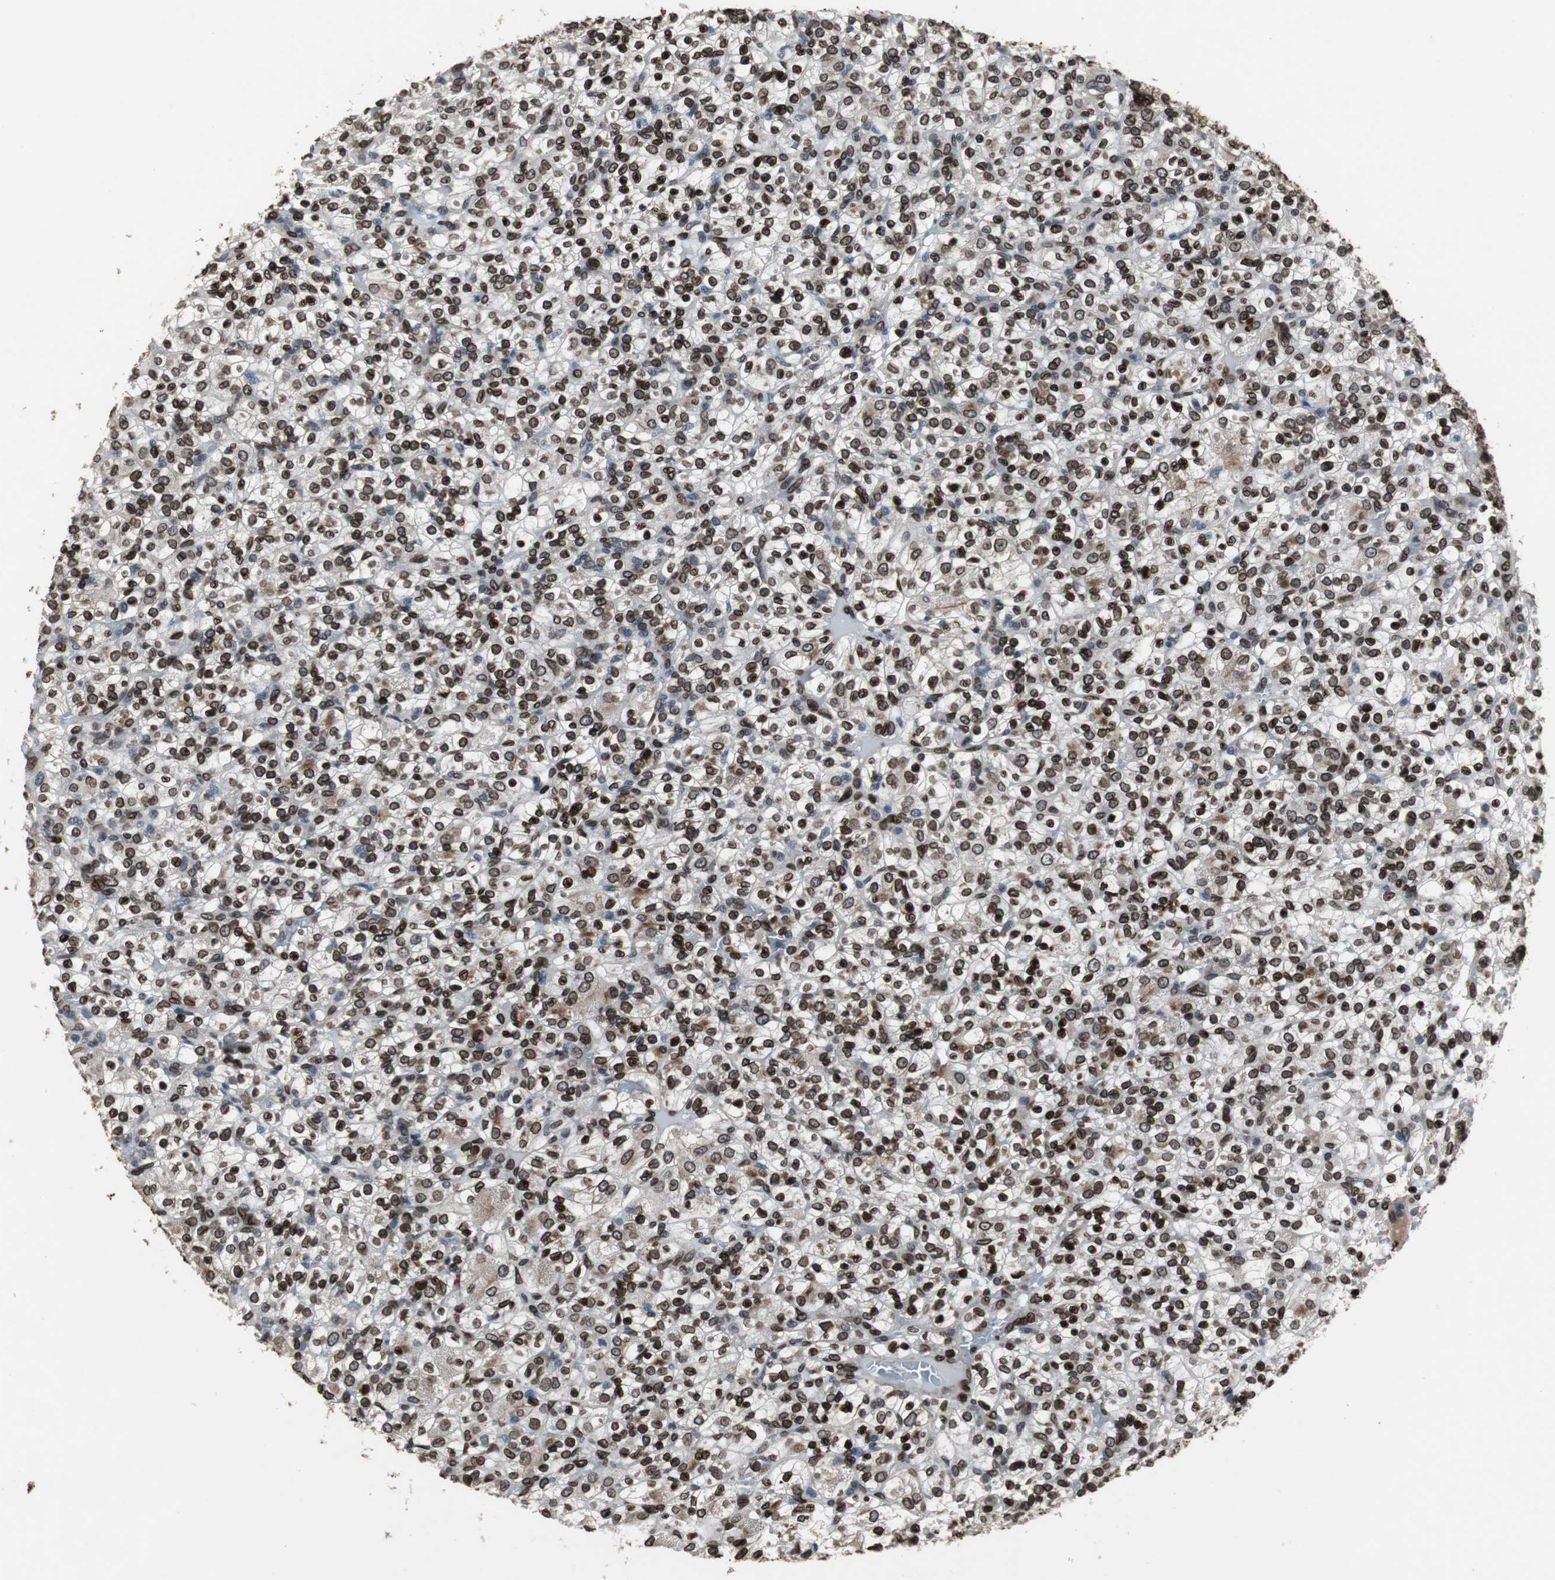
{"staining": {"intensity": "strong", "quantity": ">75%", "location": "cytoplasmic/membranous,nuclear"}, "tissue": "renal cancer", "cell_type": "Tumor cells", "image_type": "cancer", "snomed": [{"axis": "morphology", "description": "Normal tissue, NOS"}, {"axis": "morphology", "description": "Adenocarcinoma, NOS"}, {"axis": "topography", "description": "Kidney"}], "caption": "Renal cancer (adenocarcinoma) tissue reveals strong cytoplasmic/membranous and nuclear expression in about >75% of tumor cells", "gene": "LMNA", "patient": {"sex": "female", "age": 72}}